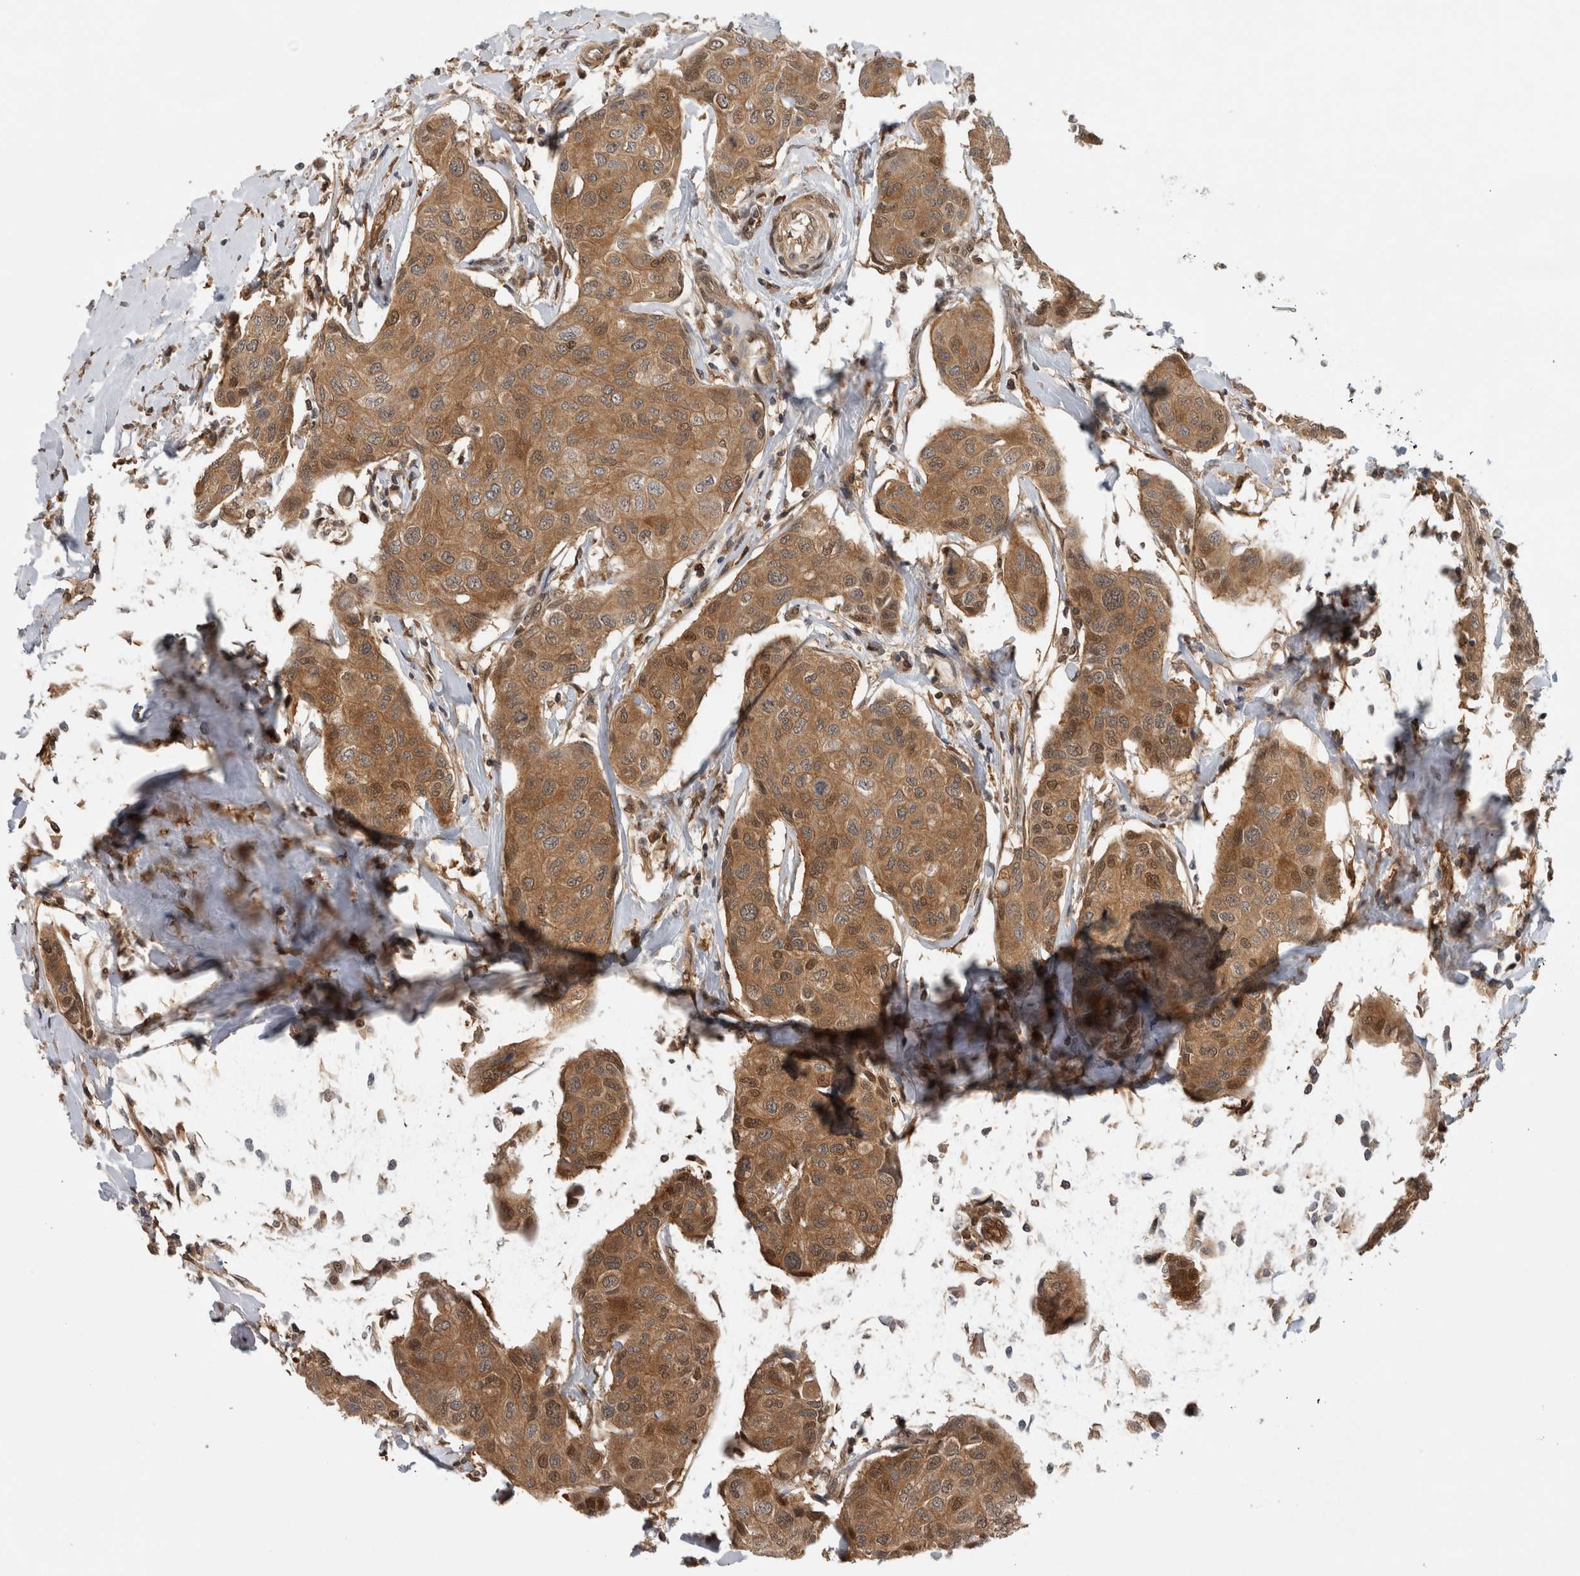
{"staining": {"intensity": "moderate", "quantity": ">75%", "location": "cytoplasmic/membranous,nuclear"}, "tissue": "breast cancer", "cell_type": "Tumor cells", "image_type": "cancer", "snomed": [{"axis": "morphology", "description": "Duct carcinoma"}, {"axis": "topography", "description": "Breast"}], "caption": "High-power microscopy captured an immunohistochemistry histopathology image of invasive ductal carcinoma (breast), revealing moderate cytoplasmic/membranous and nuclear positivity in approximately >75% of tumor cells.", "gene": "ASTN2", "patient": {"sex": "female", "age": 80}}